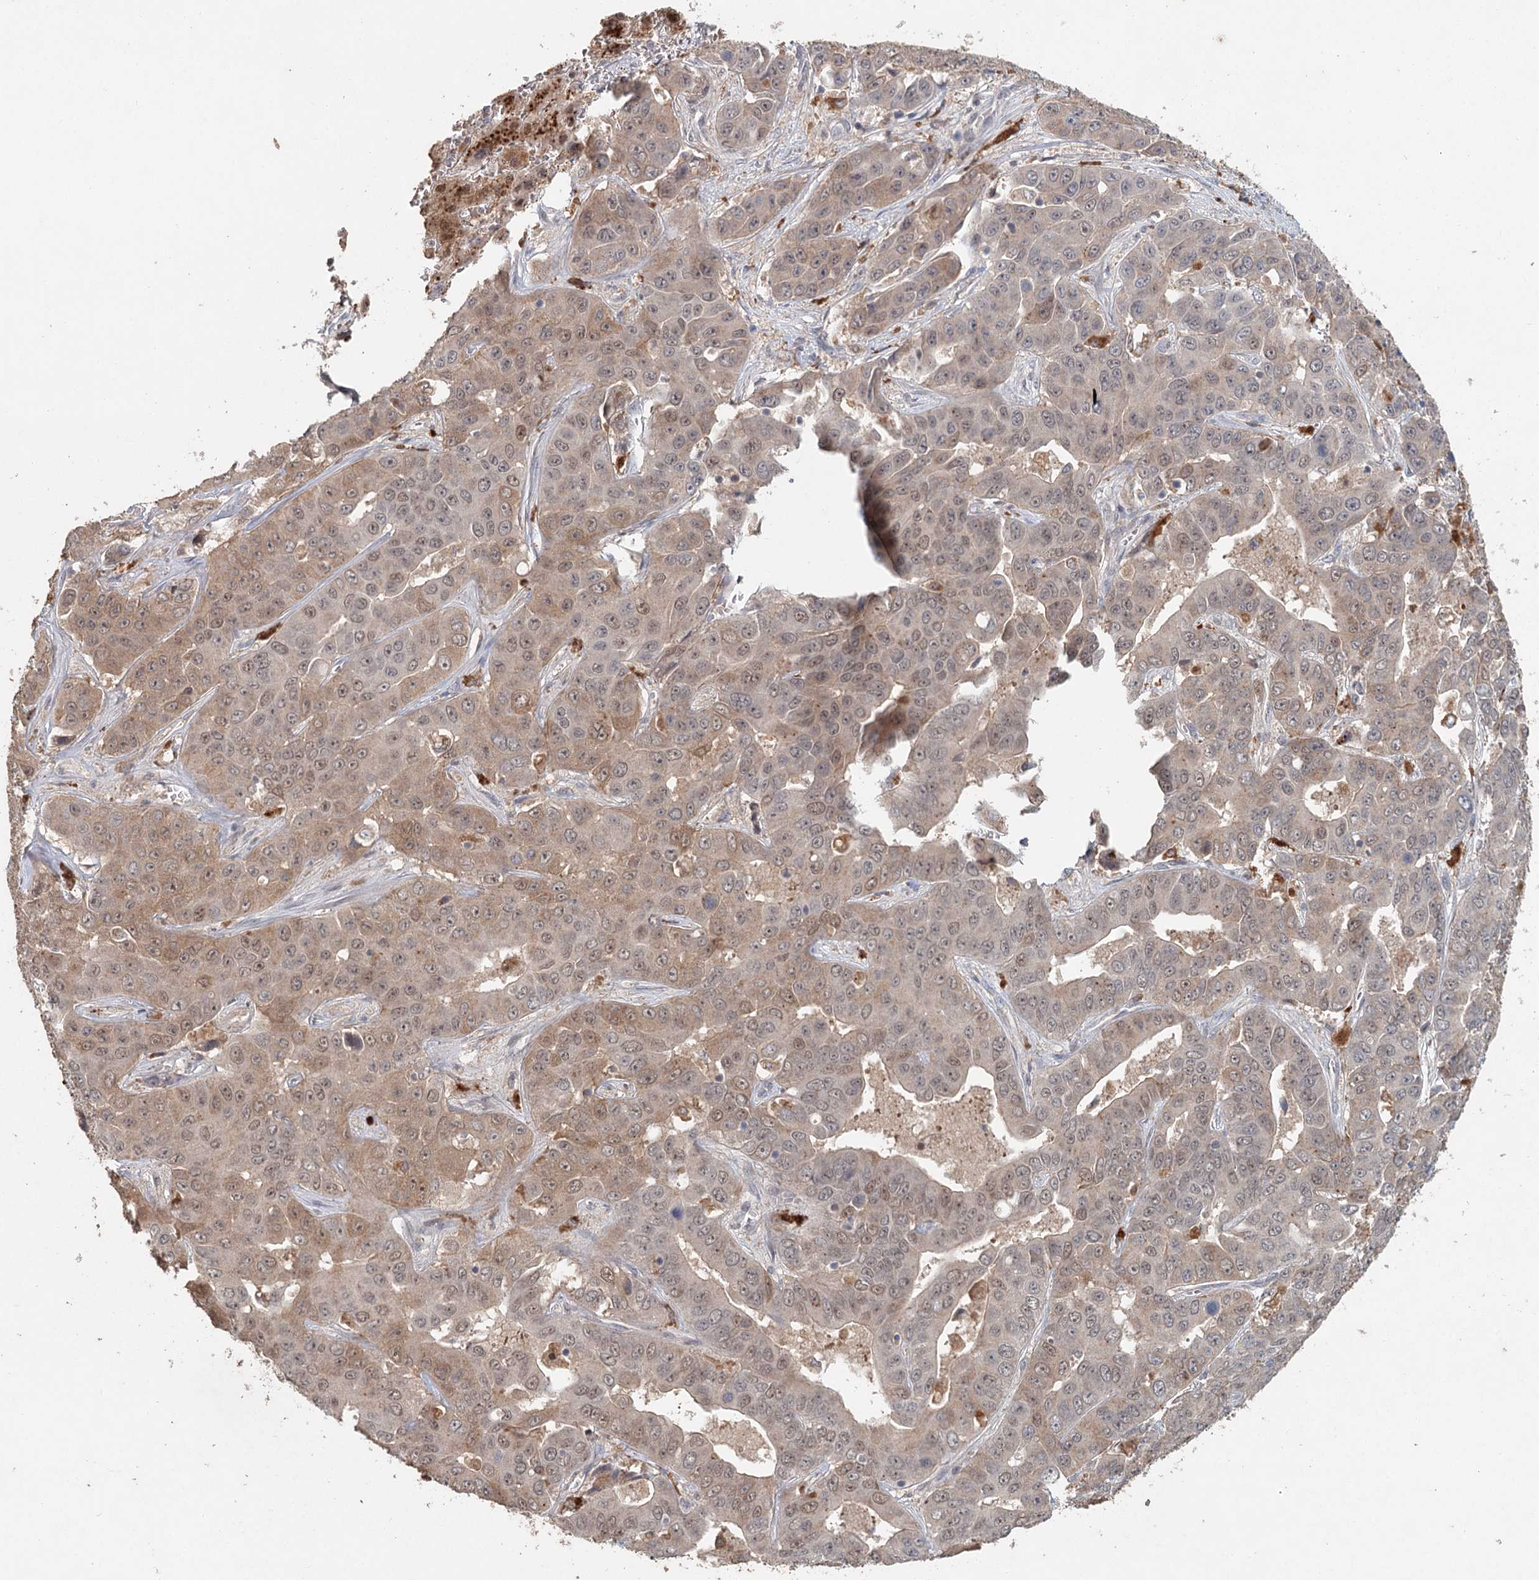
{"staining": {"intensity": "weak", "quantity": ">75%", "location": "nuclear"}, "tissue": "liver cancer", "cell_type": "Tumor cells", "image_type": "cancer", "snomed": [{"axis": "morphology", "description": "Cholangiocarcinoma"}, {"axis": "topography", "description": "Liver"}], "caption": "Liver cancer tissue exhibits weak nuclear expression in approximately >75% of tumor cells, visualized by immunohistochemistry.", "gene": "ADK", "patient": {"sex": "female", "age": 52}}